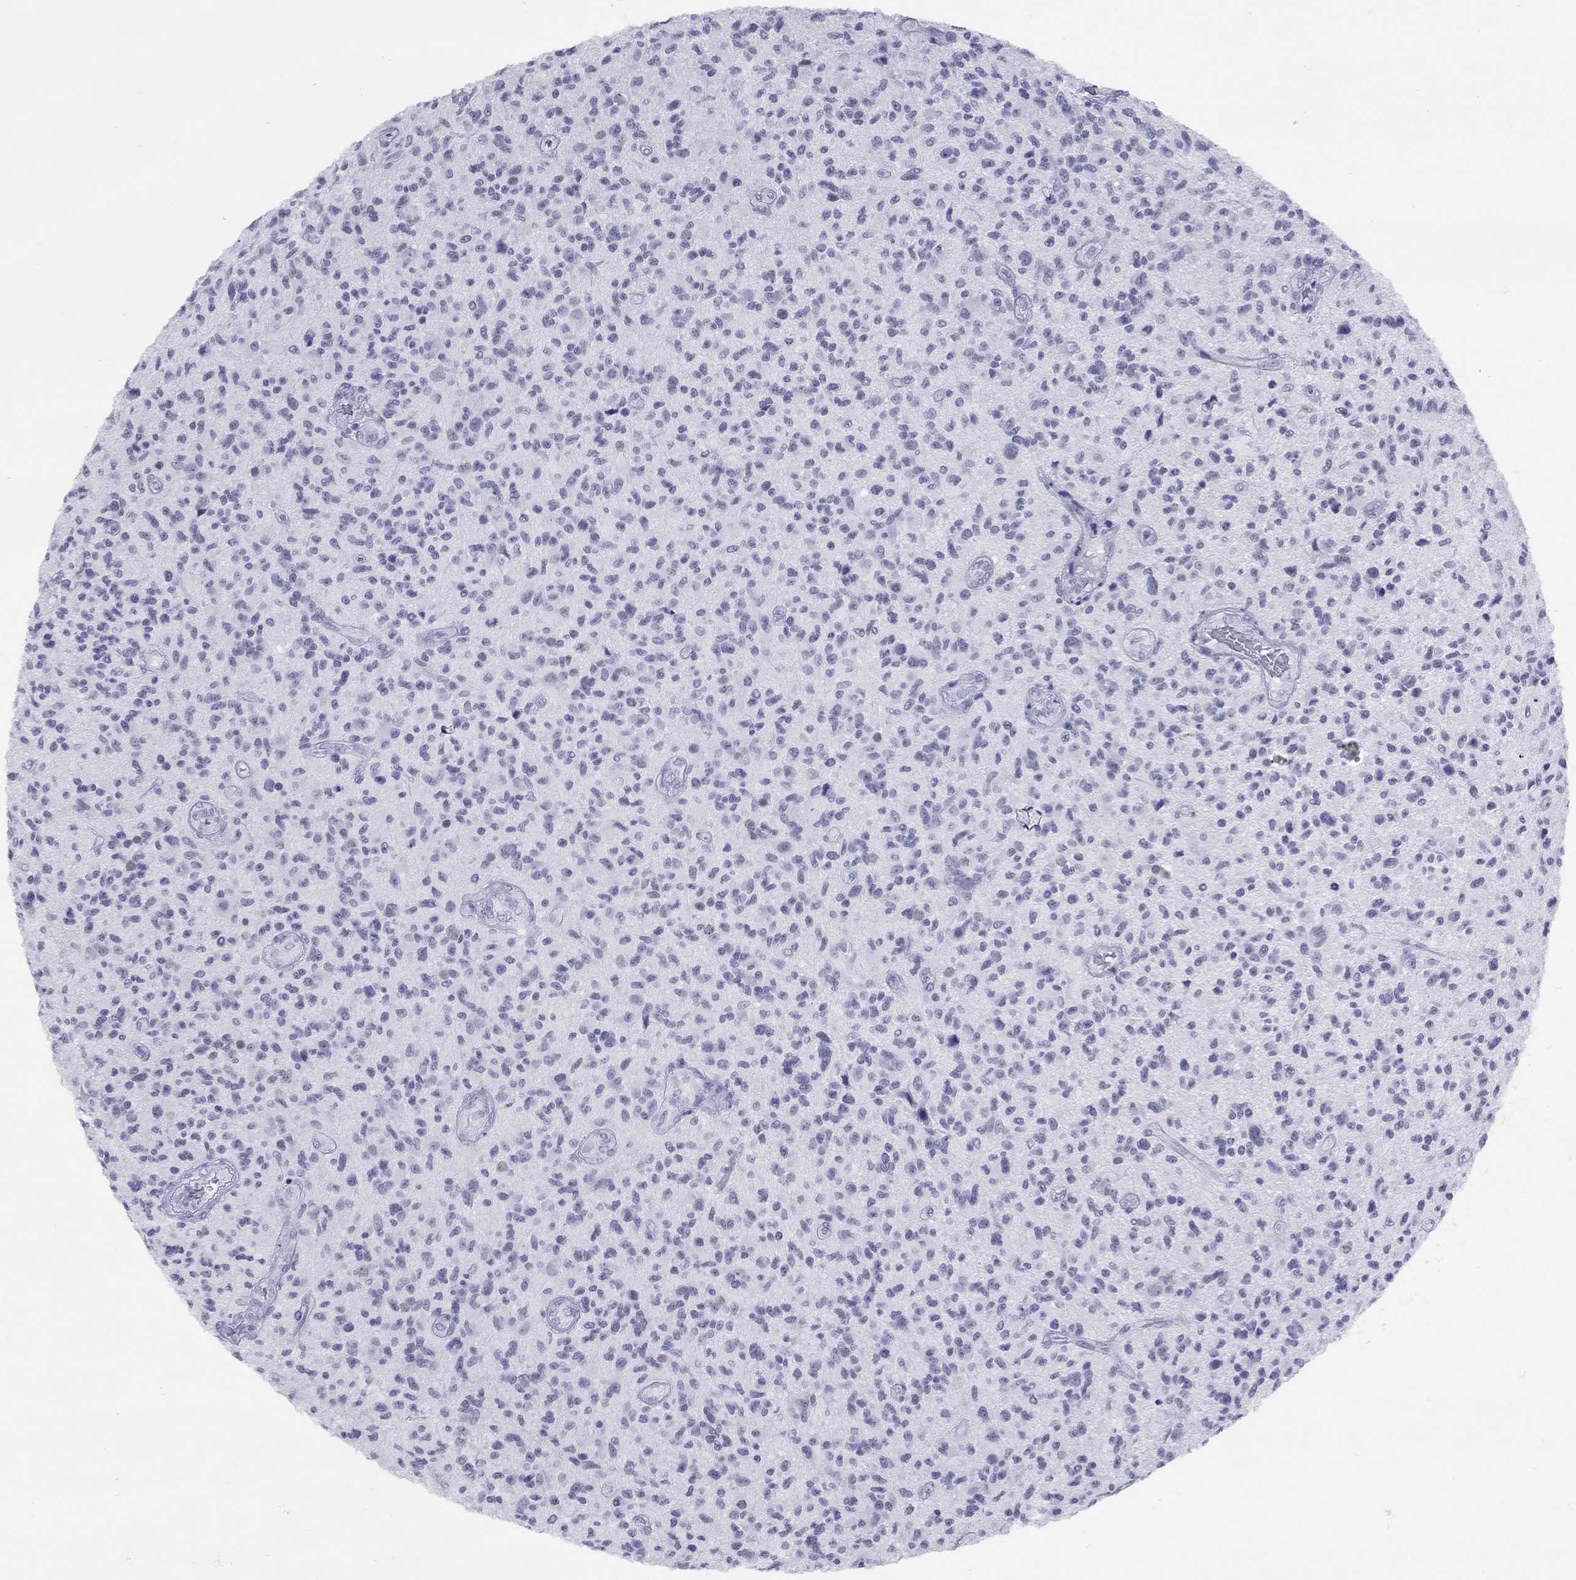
{"staining": {"intensity": "negative", "quantity": "none", "location": "none"}, "tissue": "glioma", "cell_type": "Tumor cells", "image_type": "cancer", "snomed": [{"axis": "morphology", "description": "Glioma, malignant, High grade"}, {"axis": "topography", "description": "Brain"}], "caption": "This is a micrograph of immunohistochemistry (IHC) staining of glioma, which shows no staining in tumor cells.", "gene": "LYAR", "patient": {"sex": "male", "age": 47}}